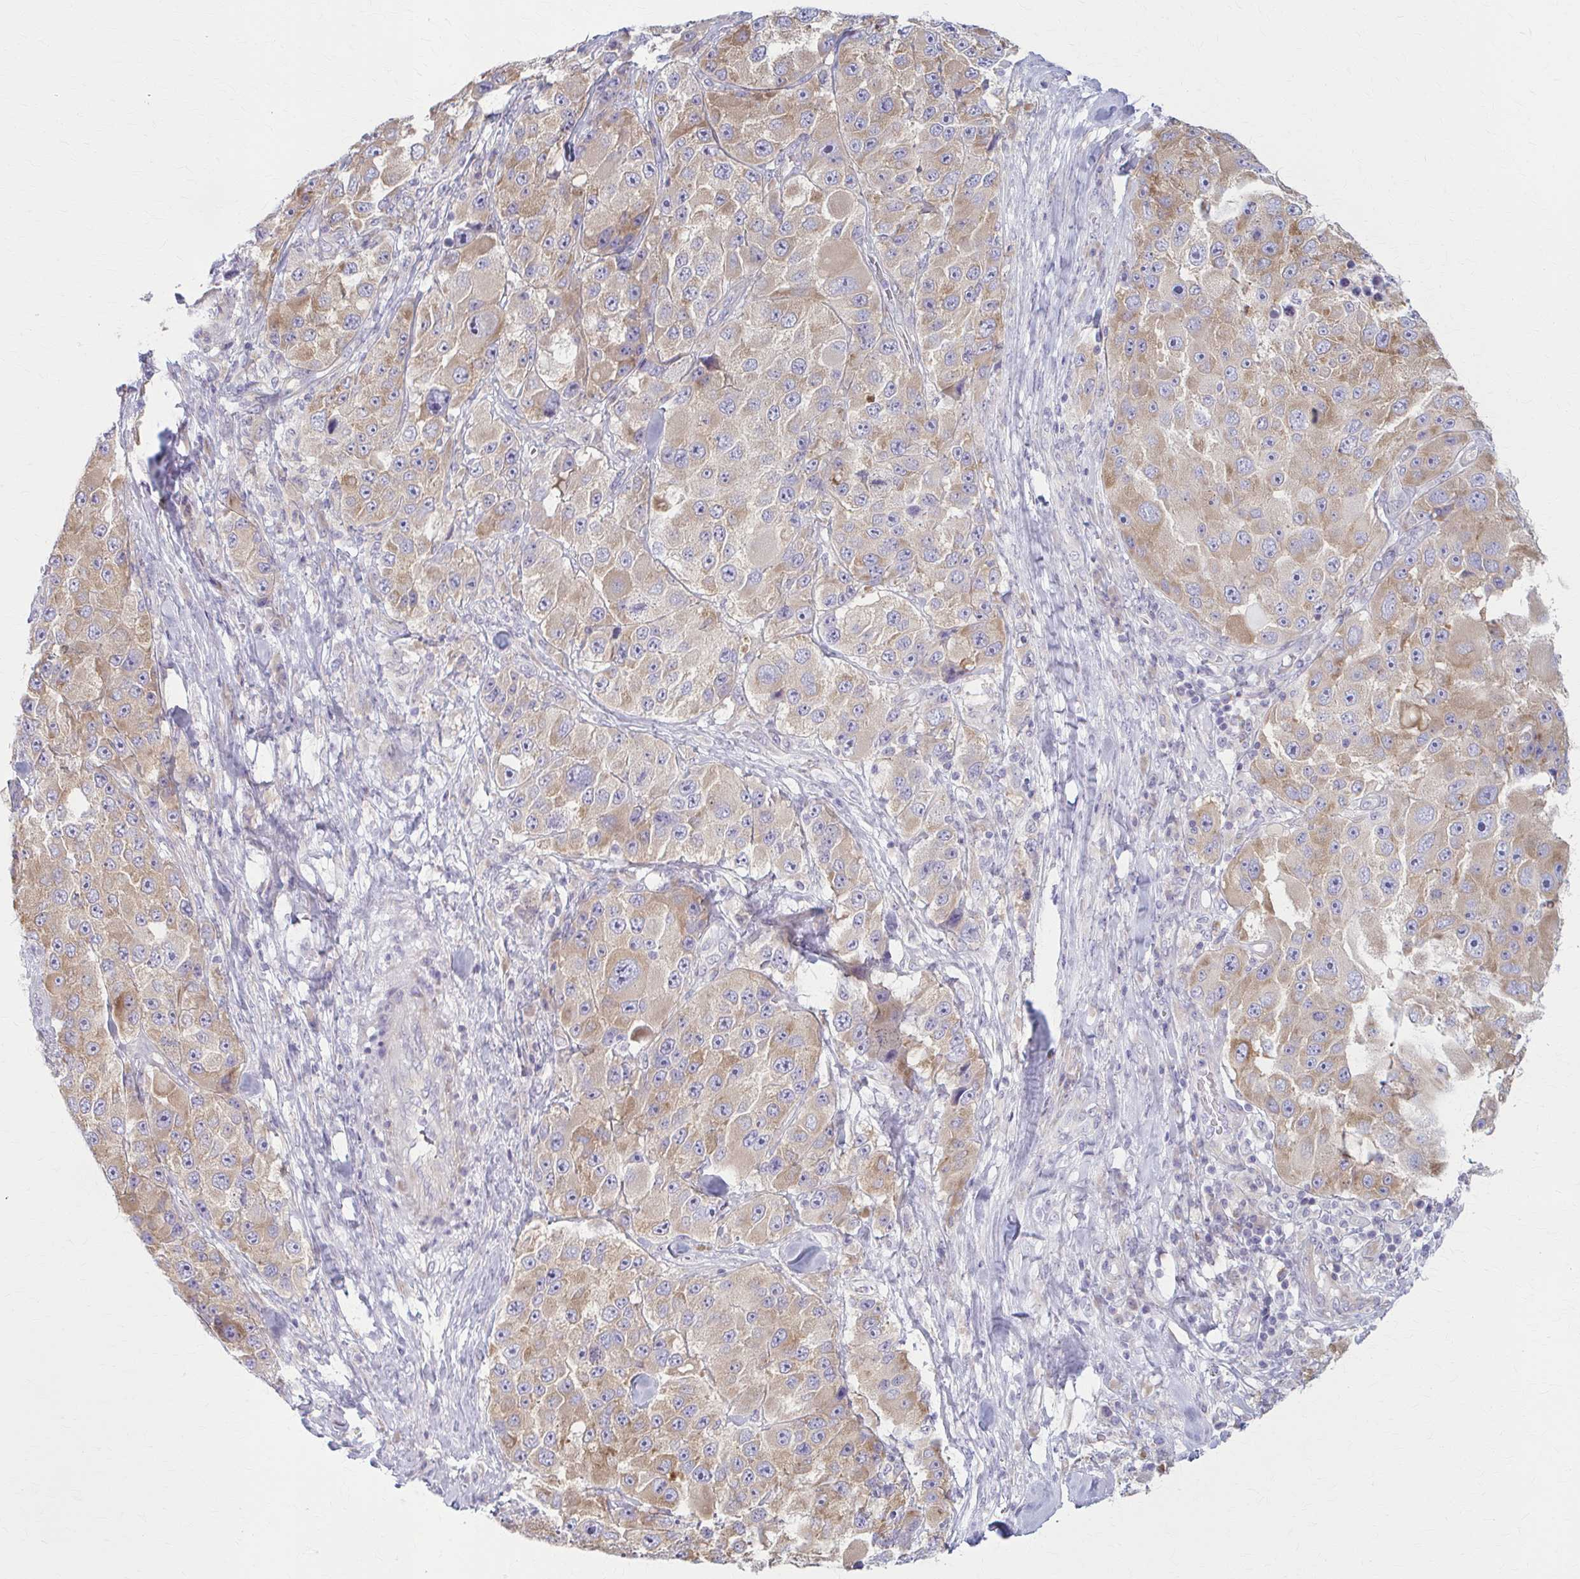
{"staining": {"intensity": "weak", "quantity": ">75%", "location": "cytoplasmic/membranous"}, "tissue": "melanoma", "cell_type": "Tumor cells", "image_type": "cancer", "snomed": [{"axis": "morphology", "description": "Malignant melanoma, Metastatic site"}, {"axis": "topography", "description": "Lymph node"}], "caption": "Weak cytoplasmic/membranous expression is seen in approximately >75% of tumor cells in malignant melanoma (metastatic site). (IHC, brightfield microscopy, high magnification).", "gene": "PRKRA", "patient": {"sex": "male", "age": 62}}